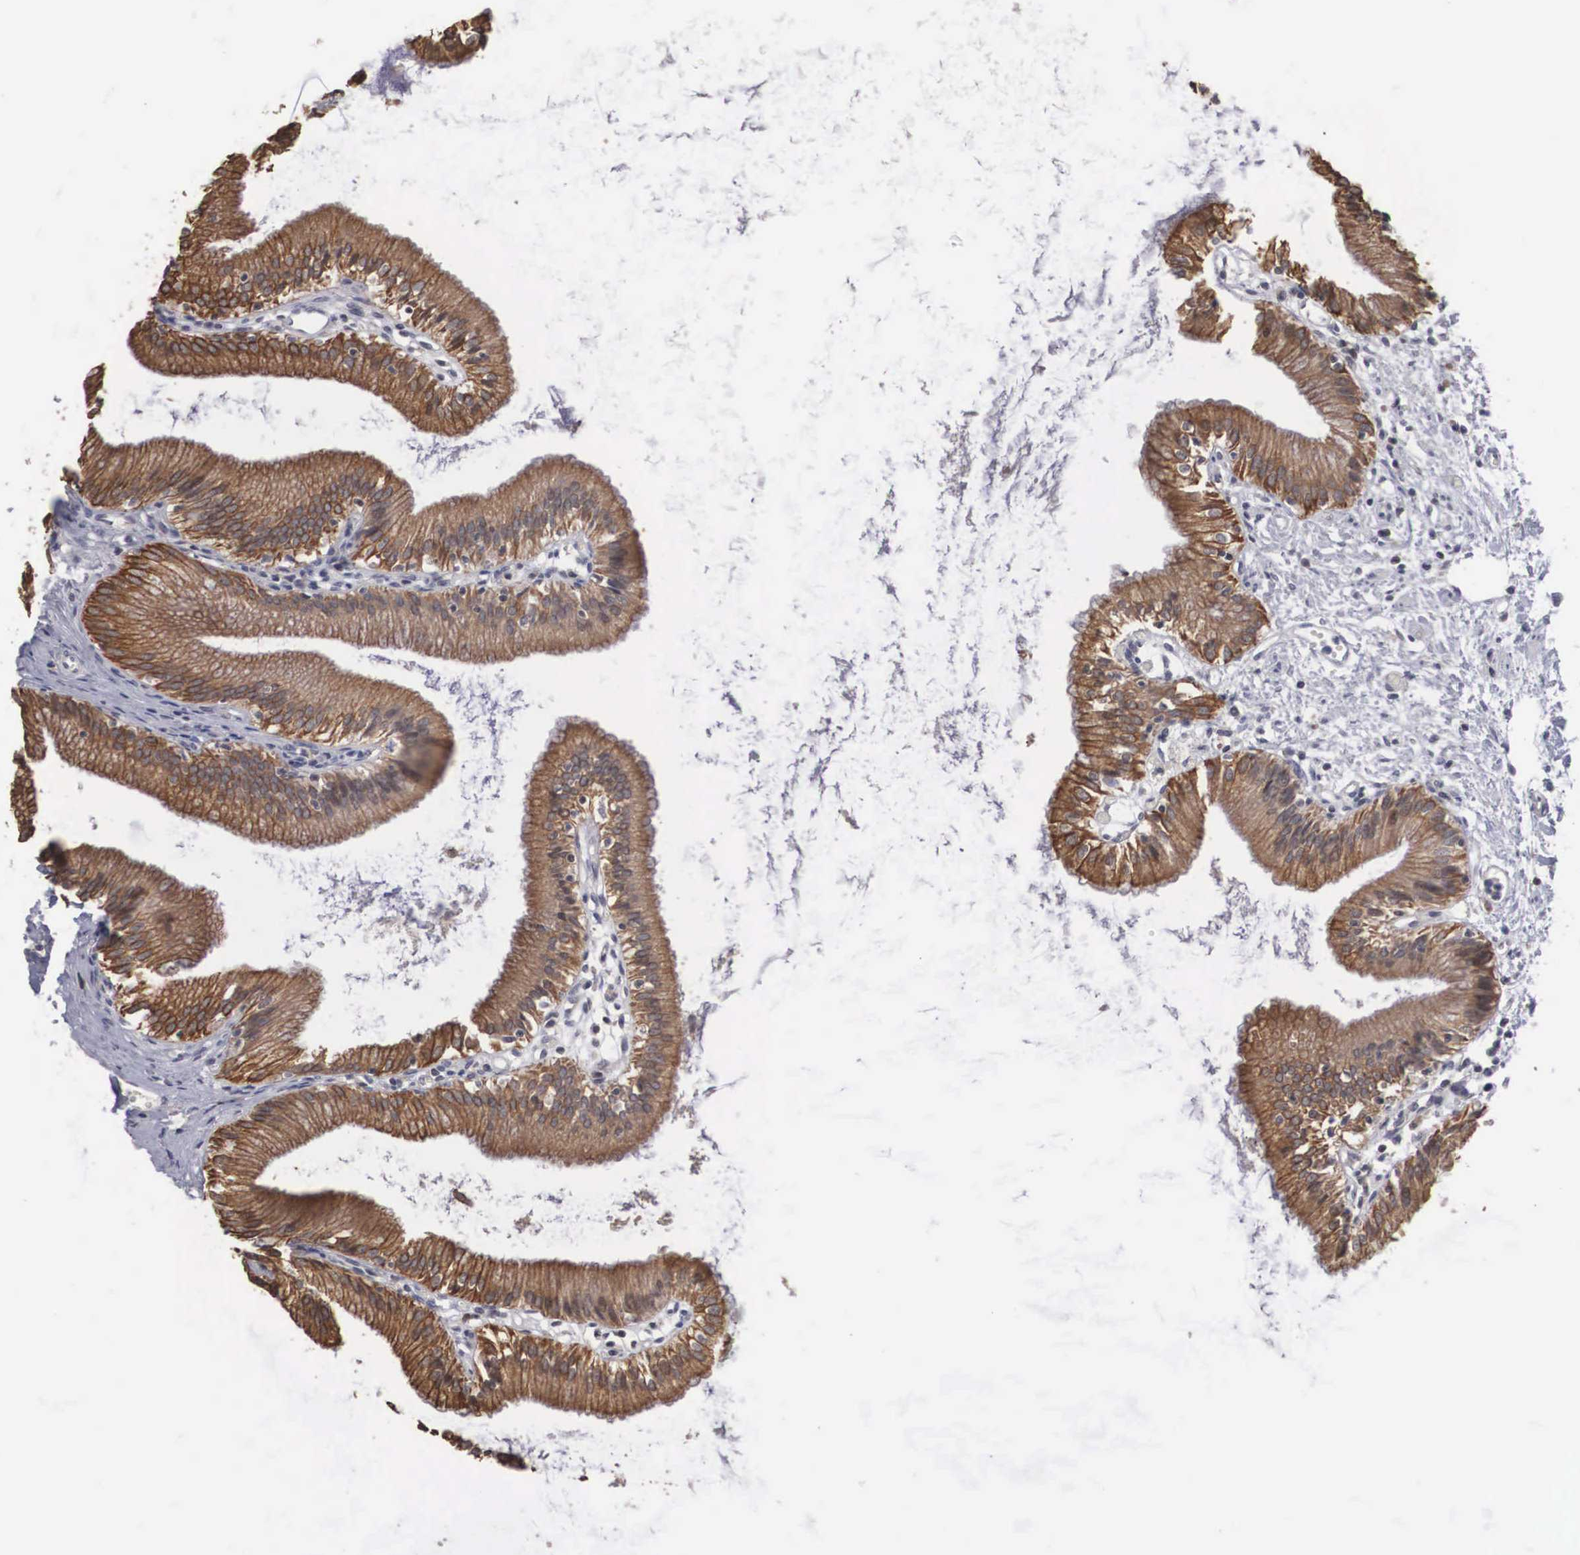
{"staining": {"intensity": "strong", "quantity": ">75%", "location": "cytoplasmic/membranous"}, "tissue": "gallbladder", "cell_type": "Glandular cells", "image_type": "normal", "snomed": [{"axis": "morphology", "description": "Normal tissue, NOS"}, {"axis": "topography", "description": "Gallbladder"}], "caption": "The micrograph exhibits a brown stain indicating the presence of a protein in the cytoplasmic/membranous of glandular cells in gallbladder. (Brightfield microscopy of DAB IHC at high magnification).", "gene": "WDR89", "patient": {"sex": "male", "age": 58}}